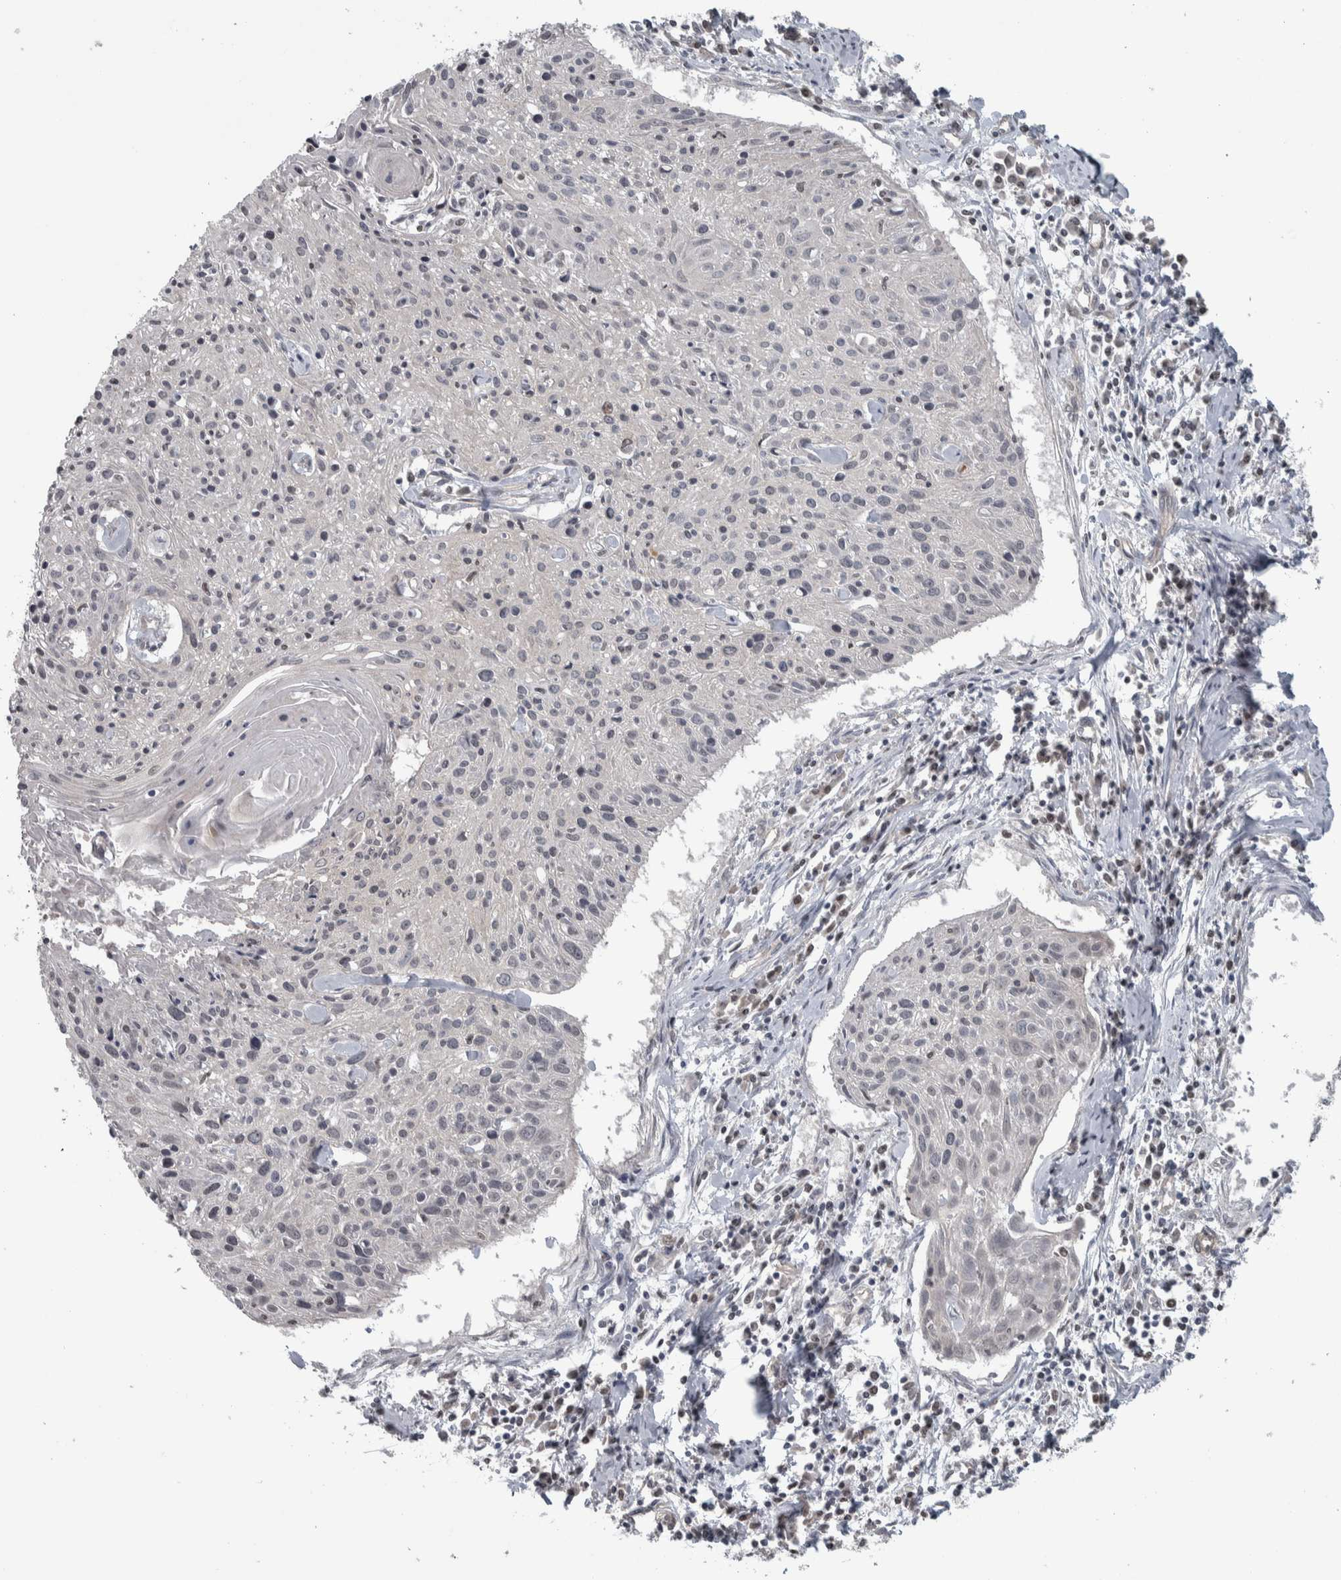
{"staining": {"intensity": "negative", "quantity": "none", "location": "none"}, "tissue": "cervical cancer", "cell_type": "Tumor cells", "image_type": "cancer", "snomed": [{"axis": "morphology", "description": "Squamous cell carcinoma, NOS"}, {"axis": "topography", "description": "Cervix"}], "caption": "Cervical squamous cell carcinoma was stained to show a protein in brown. There is no significant positivity in tumor cells.", "gene": "CWC27", "patient": {"sex": "female", "age": 51}}